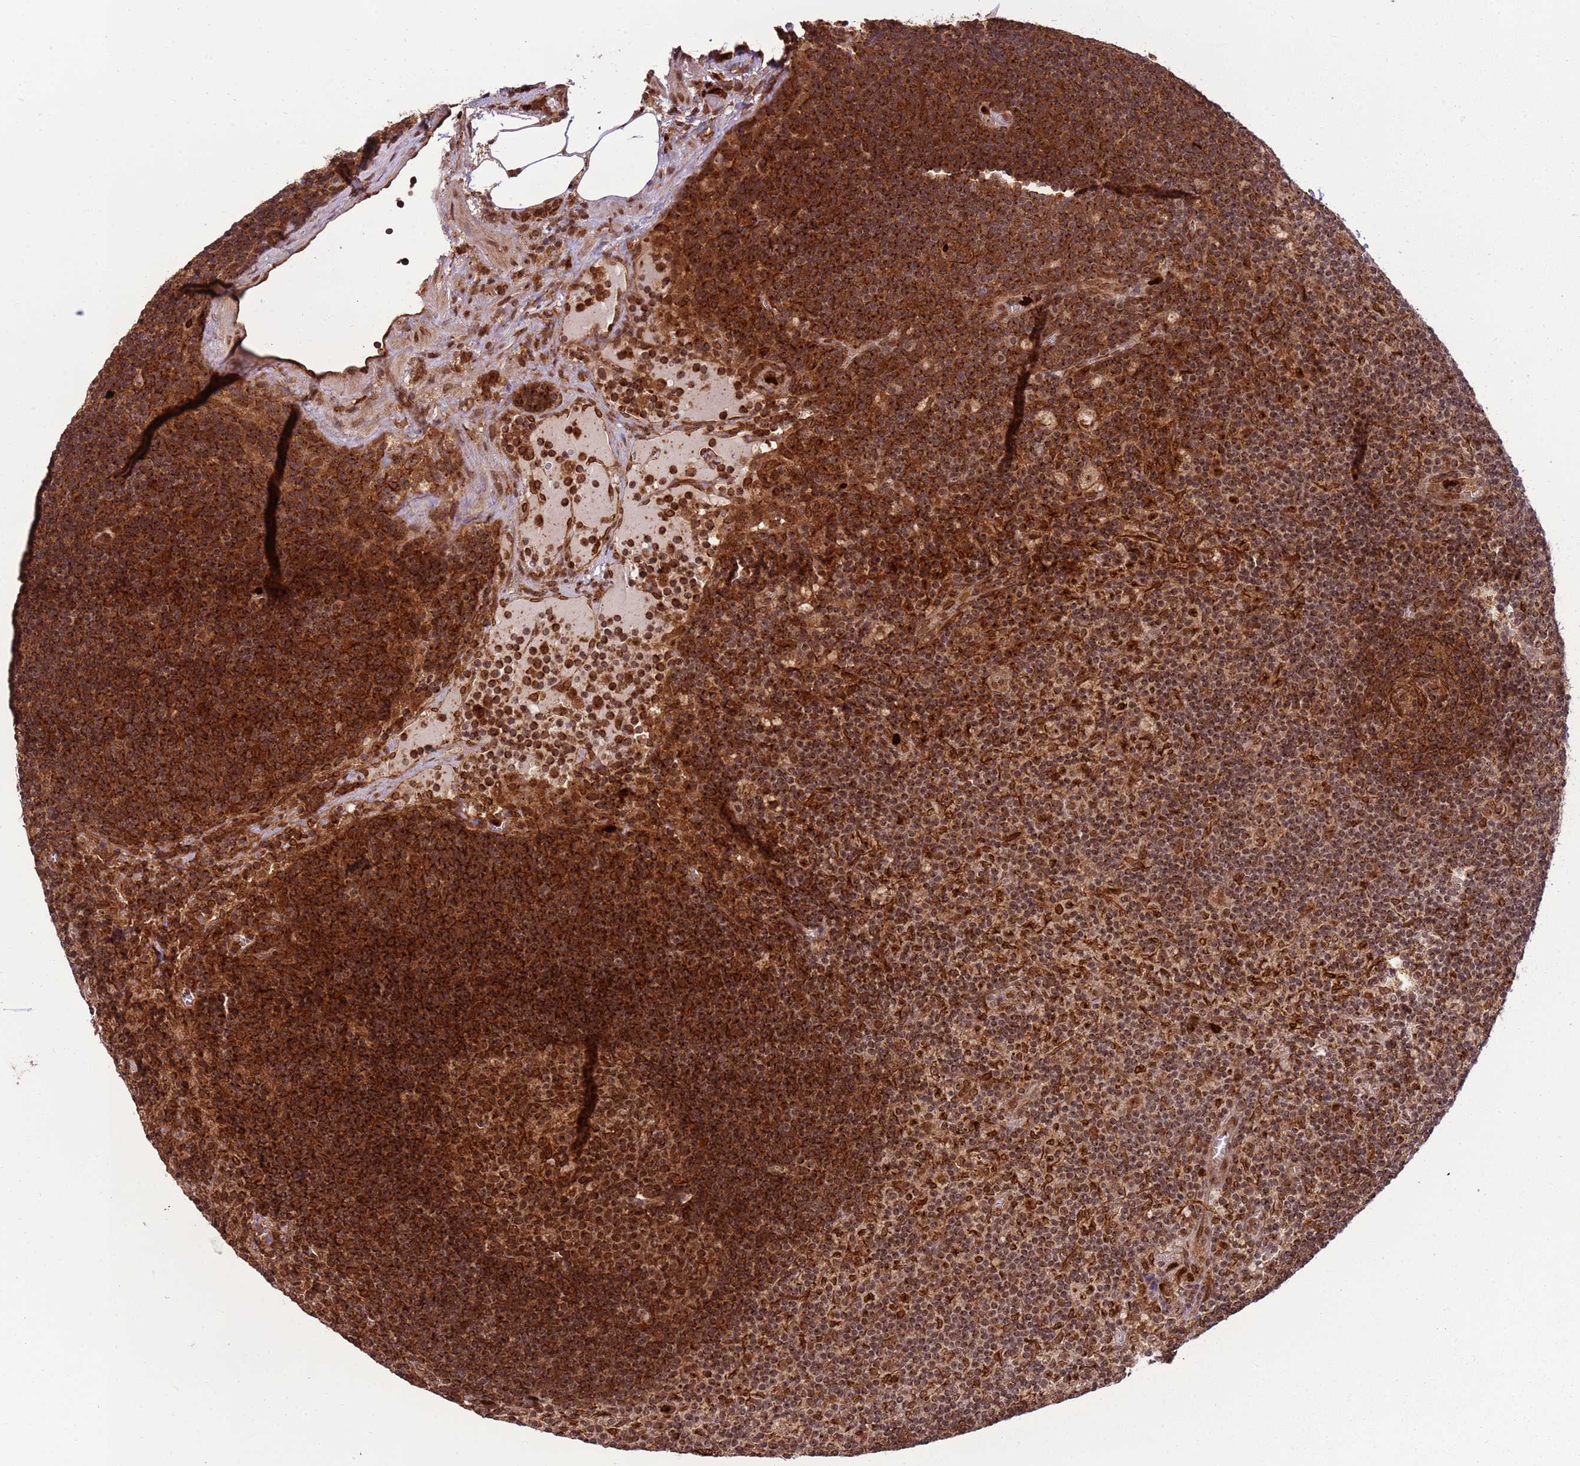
{"staining": {"intensity": "strong", "quantity": ">75%", "location": "cytoplasmic/membranous,nuclear"}, "tissue": "lymph node", "cell_type": "Germinal center cells", "image_type": "normal", "snomed": [{"axis": "morphology", "description": "Normal tissue, NOS"}, {"axis": "topography", "description": "Lymph node"}], "caption": "A micrograph of lymph node stained for a protein reveals strong cytoplasmic/membranous,nuclear brown staining in germinal center cells. The protein of interest is shown in brown color, while the nuclei are stained blue.", "gene": "CEP170", "patient": {"sex": "male", "age": 69}}